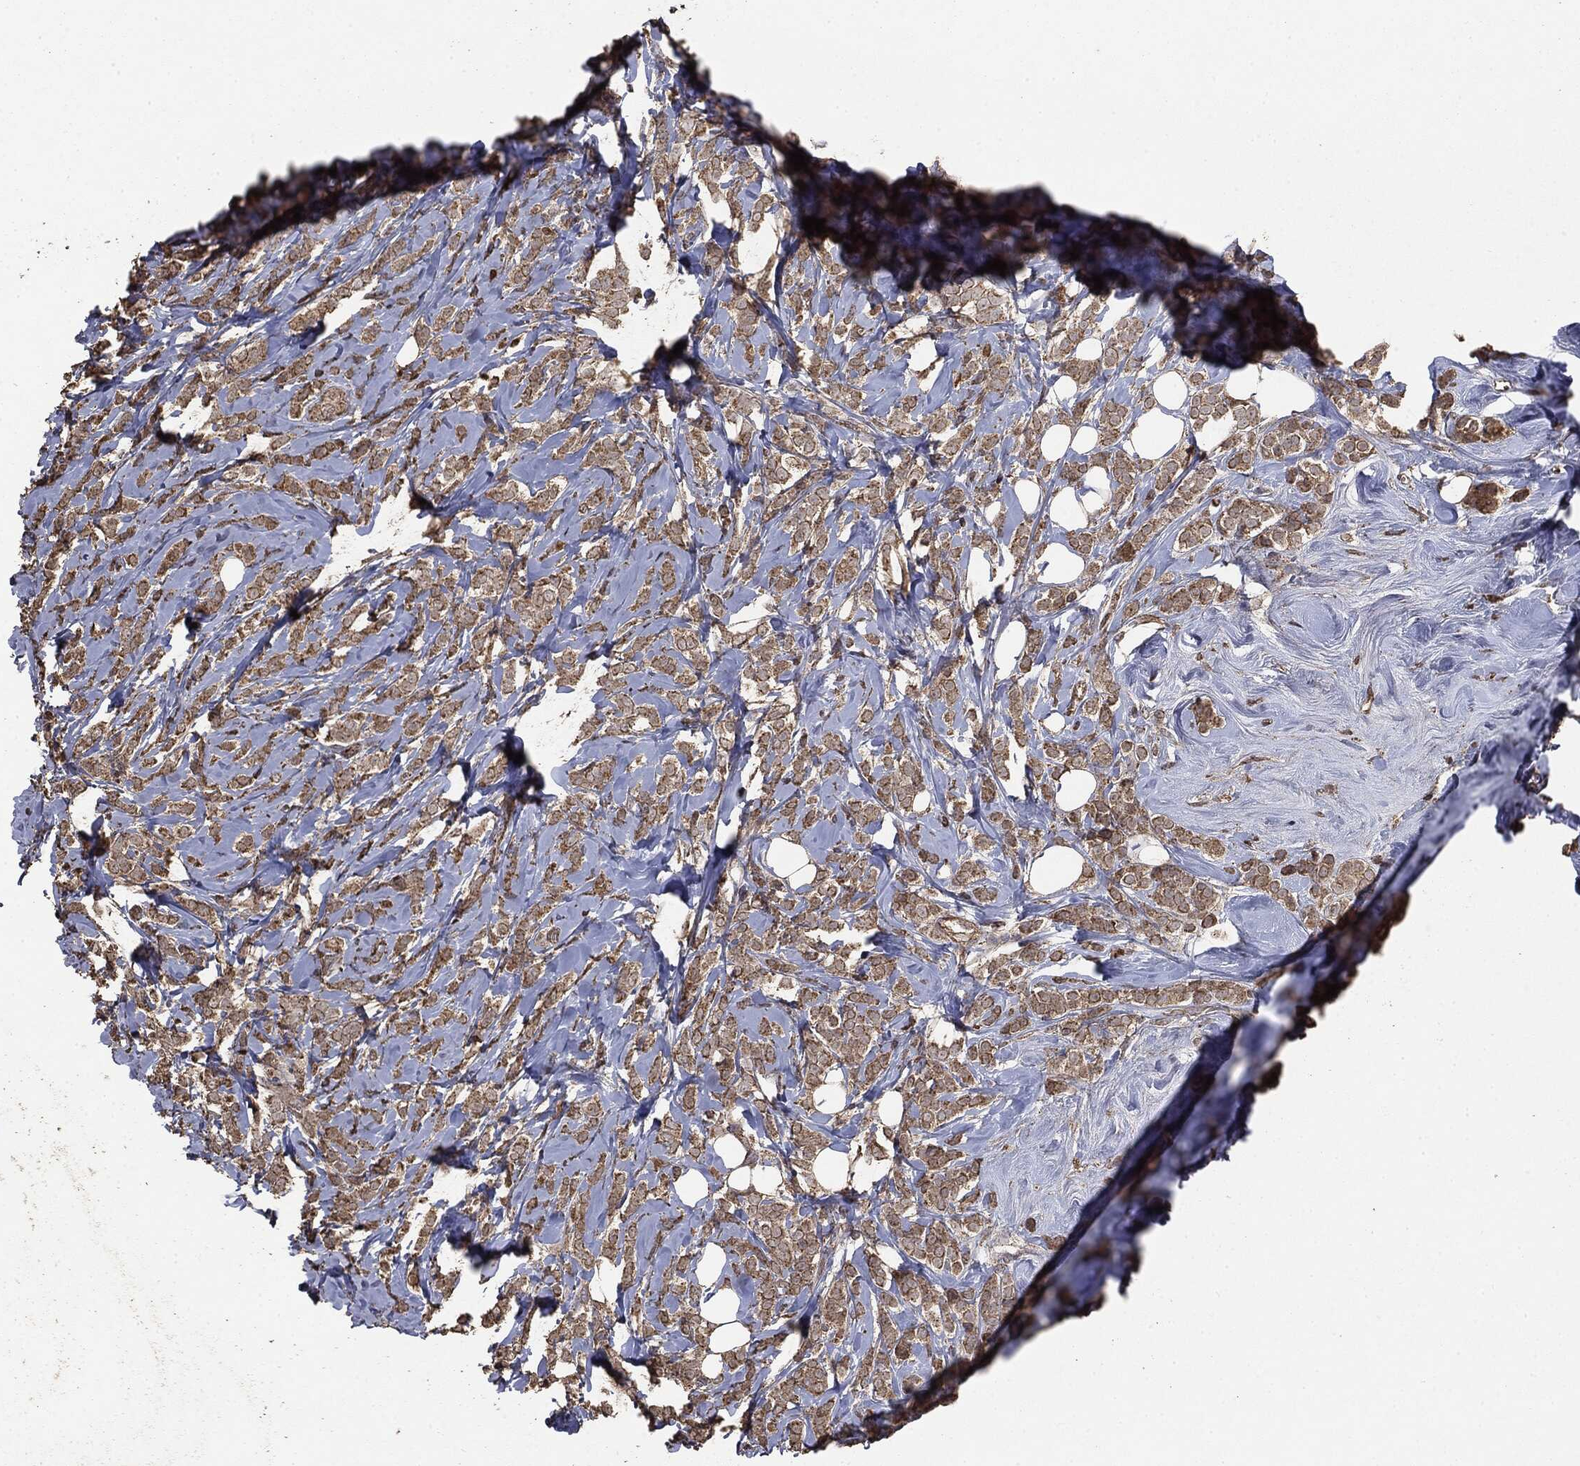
{"staining": {"intensity": "moderate", "quantity": ">75%", "location": "cytoplasmic/membranous"}, "tissue": "breast cancer", "cell_type": "Tumor cells", "image_type": "cancer", "snomed": [{"axis": "morphology", "description": "Lobular carcinoma"}, {"axis": "topography", "description": "Breast"}], "caption": "This is an image of immunohistochemistry (IHC) staining of breast lobular carcinoma, which shows moderate expression in the cytoplasmic/membranous of tumor cells.", "gene": "MTOR", "patient": {"sex": "female", "age": 49}}